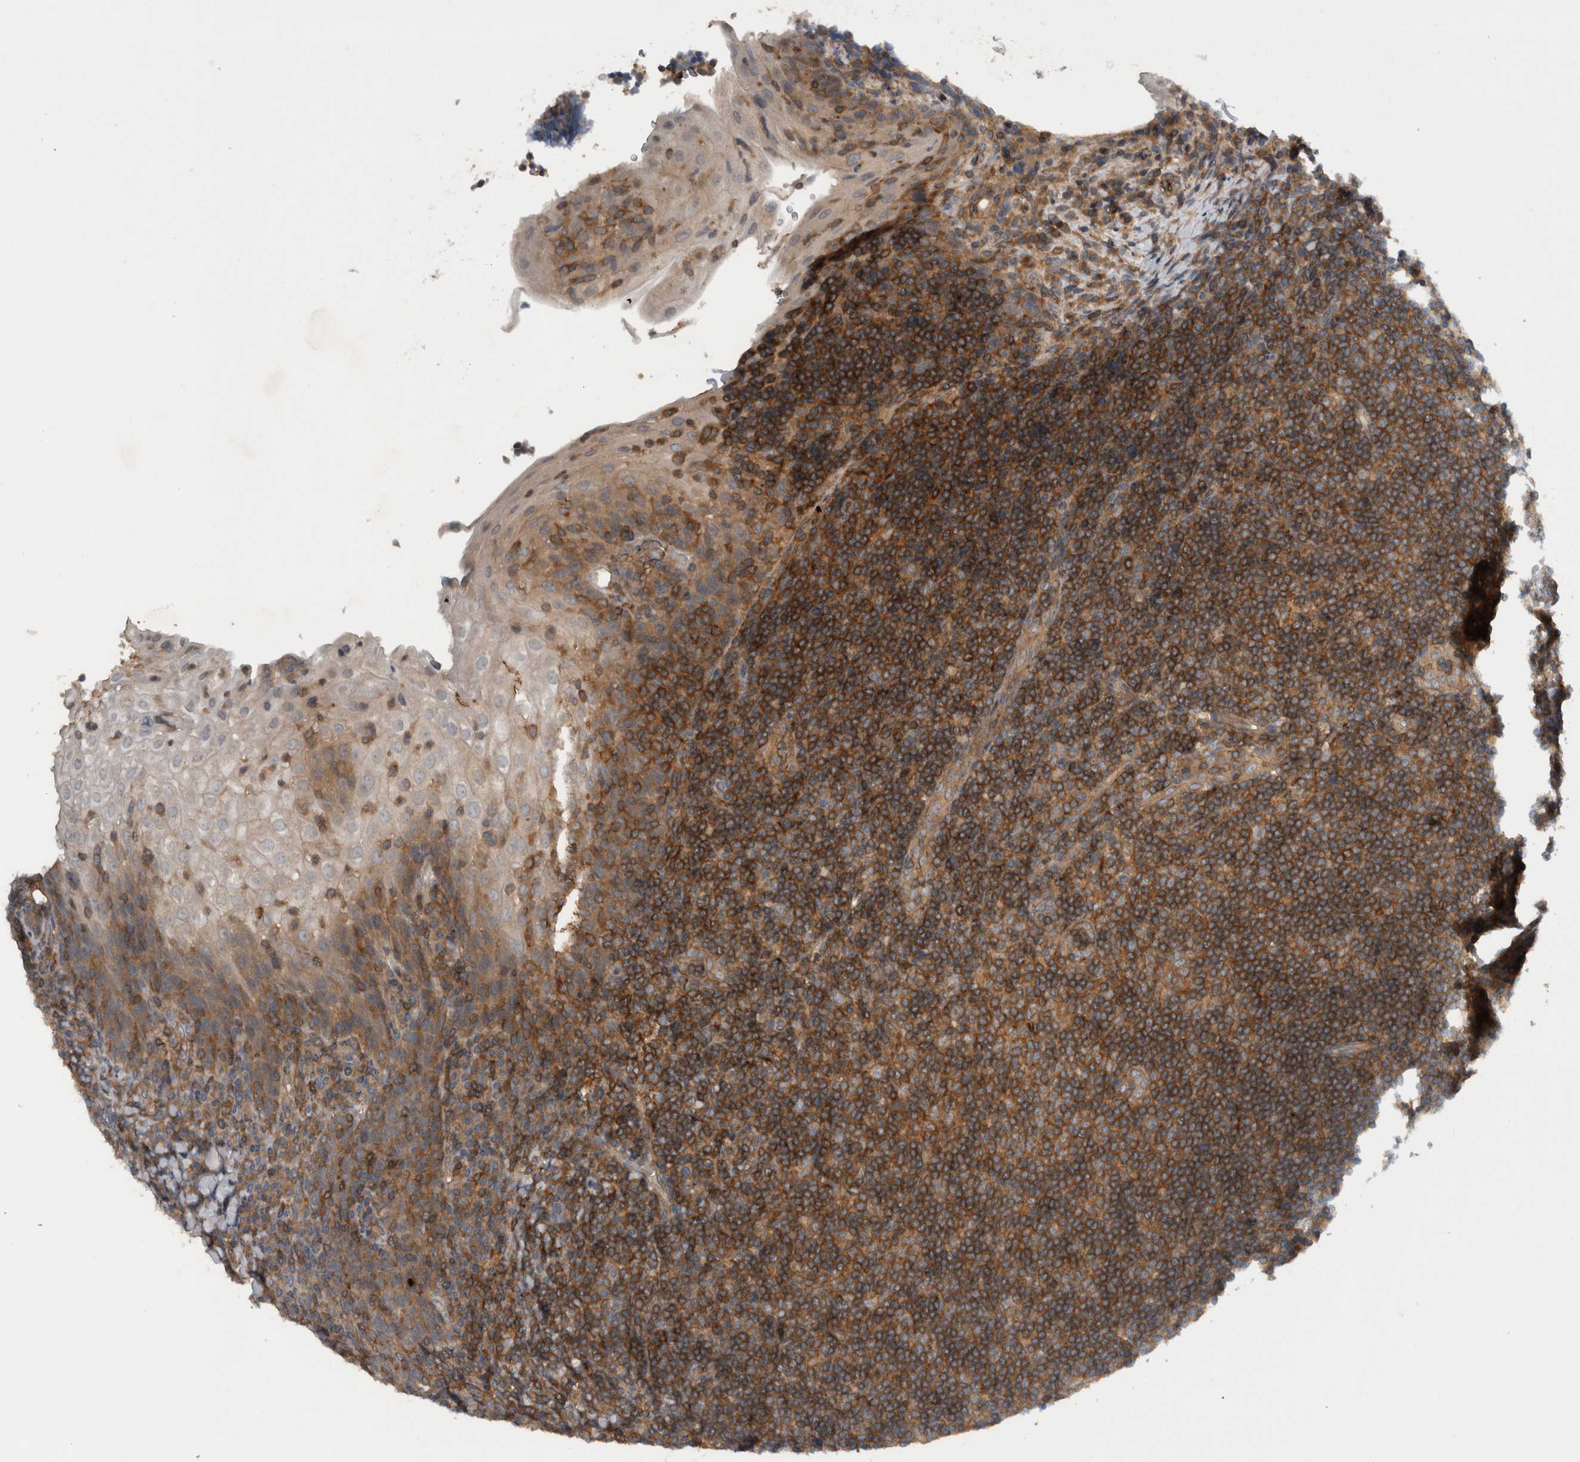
{"staining": {"intensity": "moderate", "quantity": ">75%", "location": "cytoplasmic/membranous"}, "tissue": "tonsil", "cell_type": "Germinal center cells", "image_type": "normal", "snomed": [{"axis": "morphology", "description": "Normal tissue, NOS"}, {"axis": "topography", "description": "Tonsil"}], "caption": "Germinal center cells exhibit medium levels of moderate cytoplasmic/membranous positivity in about >75% of cells in unremarkable human tonsil.", "gene": "SCARA5", "patient": {"sex": "male", "age": 37}}